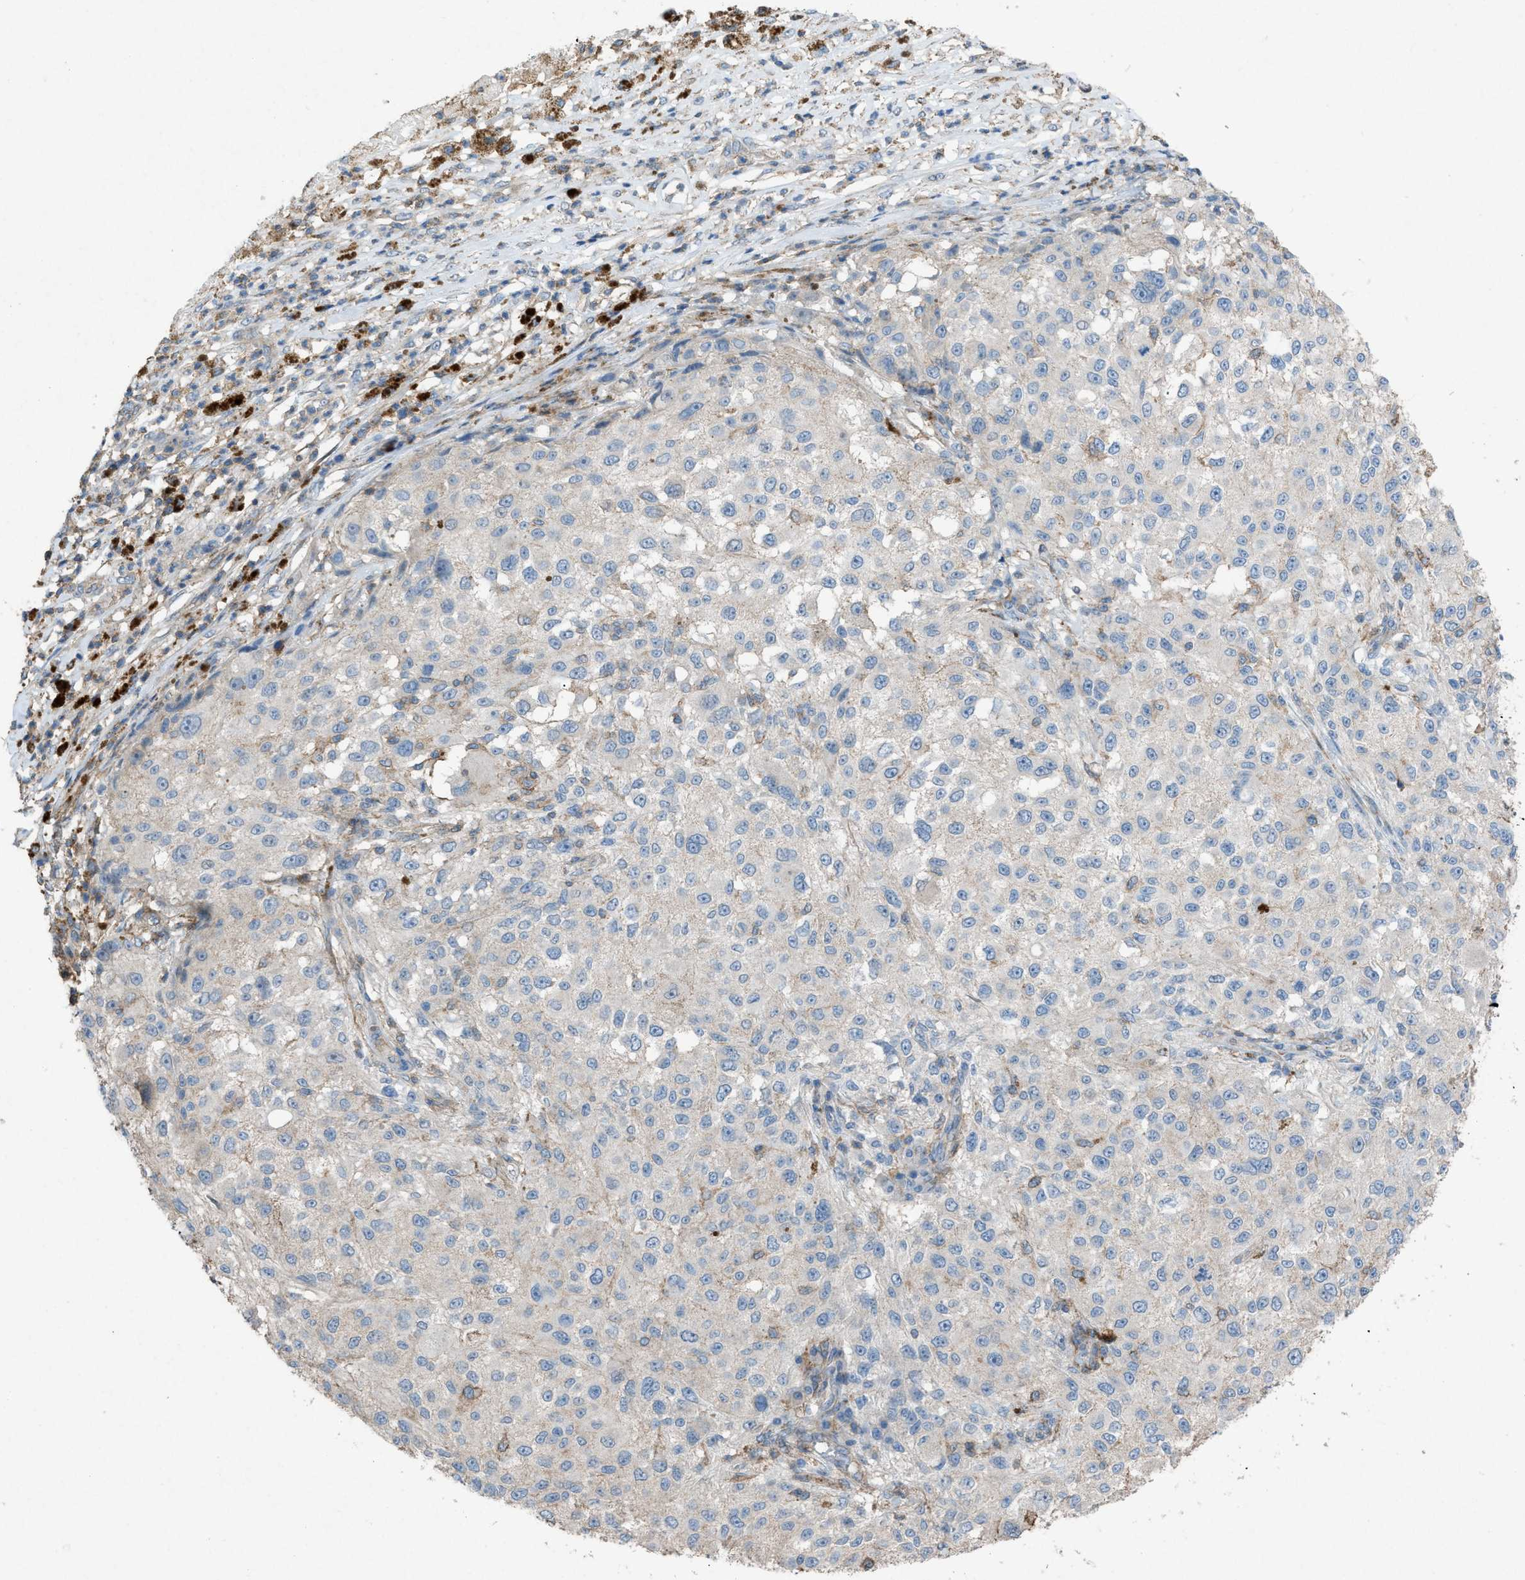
{"staining": {"intensity": "weak", "quantity": "<25%", "location": "cytoplasmic/membranous"}, "tissue": "melanoma", "cell_type": "Tumor cells", "image_type": "cancer", "snomed": [{"axis": "morphology", "description": "Necrosis, NOS"}, {"axis": "morphology", "description": "Malignant melanoma, NOS"}, {"axis": "topography", "description": "Skin"}], "caption": "Immunohistochemistry (IHC) photomicrograph of neoplastic tissue: malignant melanoma stained with DAB (3,3'-diaminobenzidine) displays no significant protein expression in tumor cells. (DAB (3,3'-diaminobenzidine) immunohistochemistry, high magnification).", "gene": "NCK2", "patient": {"sex": "female", "age": 87}}